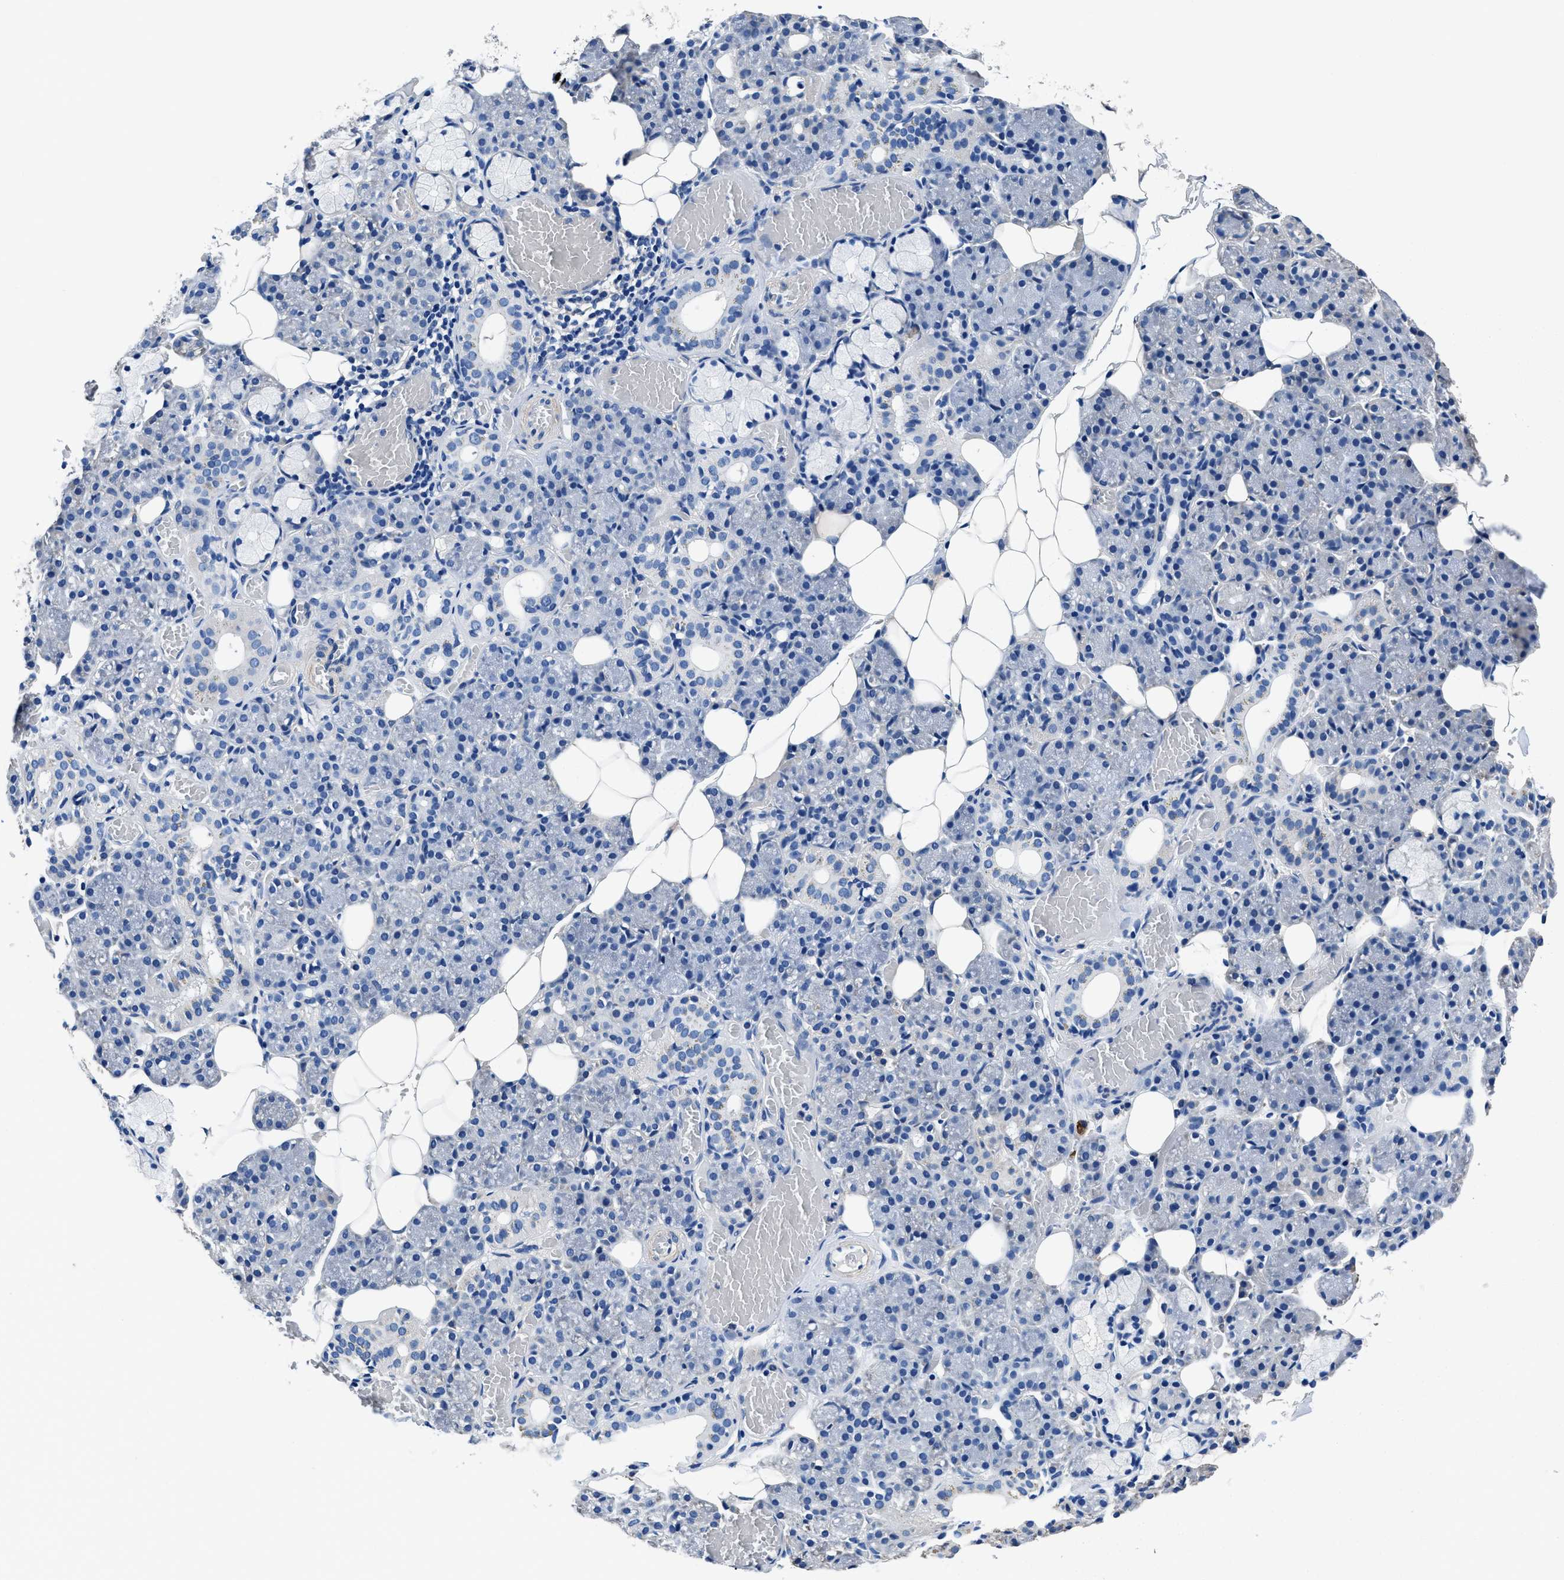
{"staining": {"intensity": "negative", "quantity": "none", "location": "none"}, "tissue": "salivary gland", "cell_type": "Glandular cells", "image_type": "normal", "snomed": [{"axis": "morphology", "description": "Normal tissue, NOS"}, {"axis": "topography", "description": "Salivary gland"}], "caption": "The micrograph exhibits no significant positivity in glandular cells of salivary gland. Nuclei are stained in blue.", "gene": "NEU1", "patient": {"sex": "male", "age": 63}}